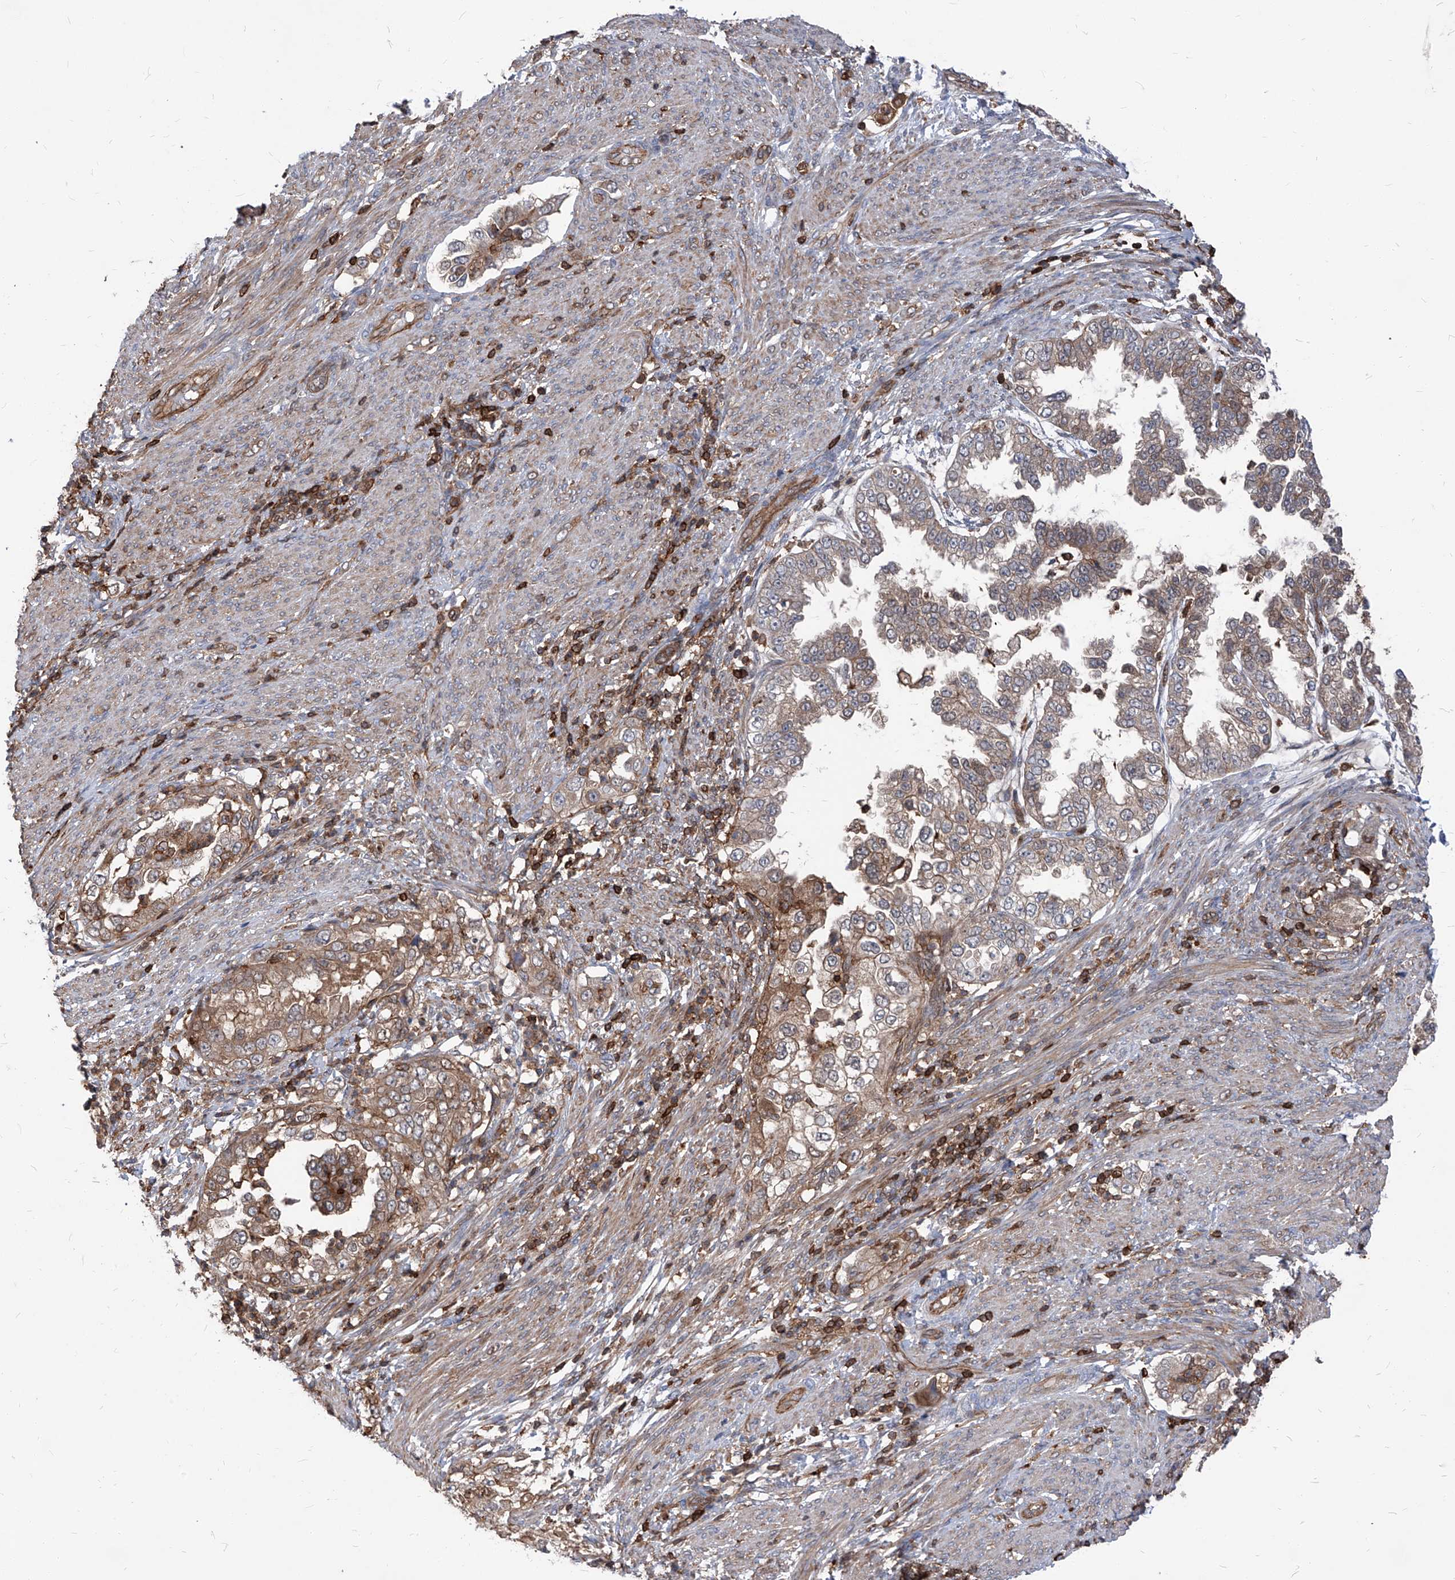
{"staining": {"intensity": "moderate", "quantity": "25%-75%", "location": "cytoplasmic/membranous"}, "tissue": "endometrial cancer", "cell_type": "Tumor cells", "image_type": "cancer", "snomed": [{"axis": "morphology", "description": "Adenocarcinoma, NOS"}, {"axis": "topography", "description": "Endometrium"}], "caption": "Protein analysis of adenocarcinoma (endometrial) tissue shows moderate cytoplasmic/membranous expression in approximately 25%-75% of tumor cells. (Brightfield microscopy of DAB IHC at high magnification).", "gene": "ABRACL", "patient": {"sex": "female", "age": 85}}